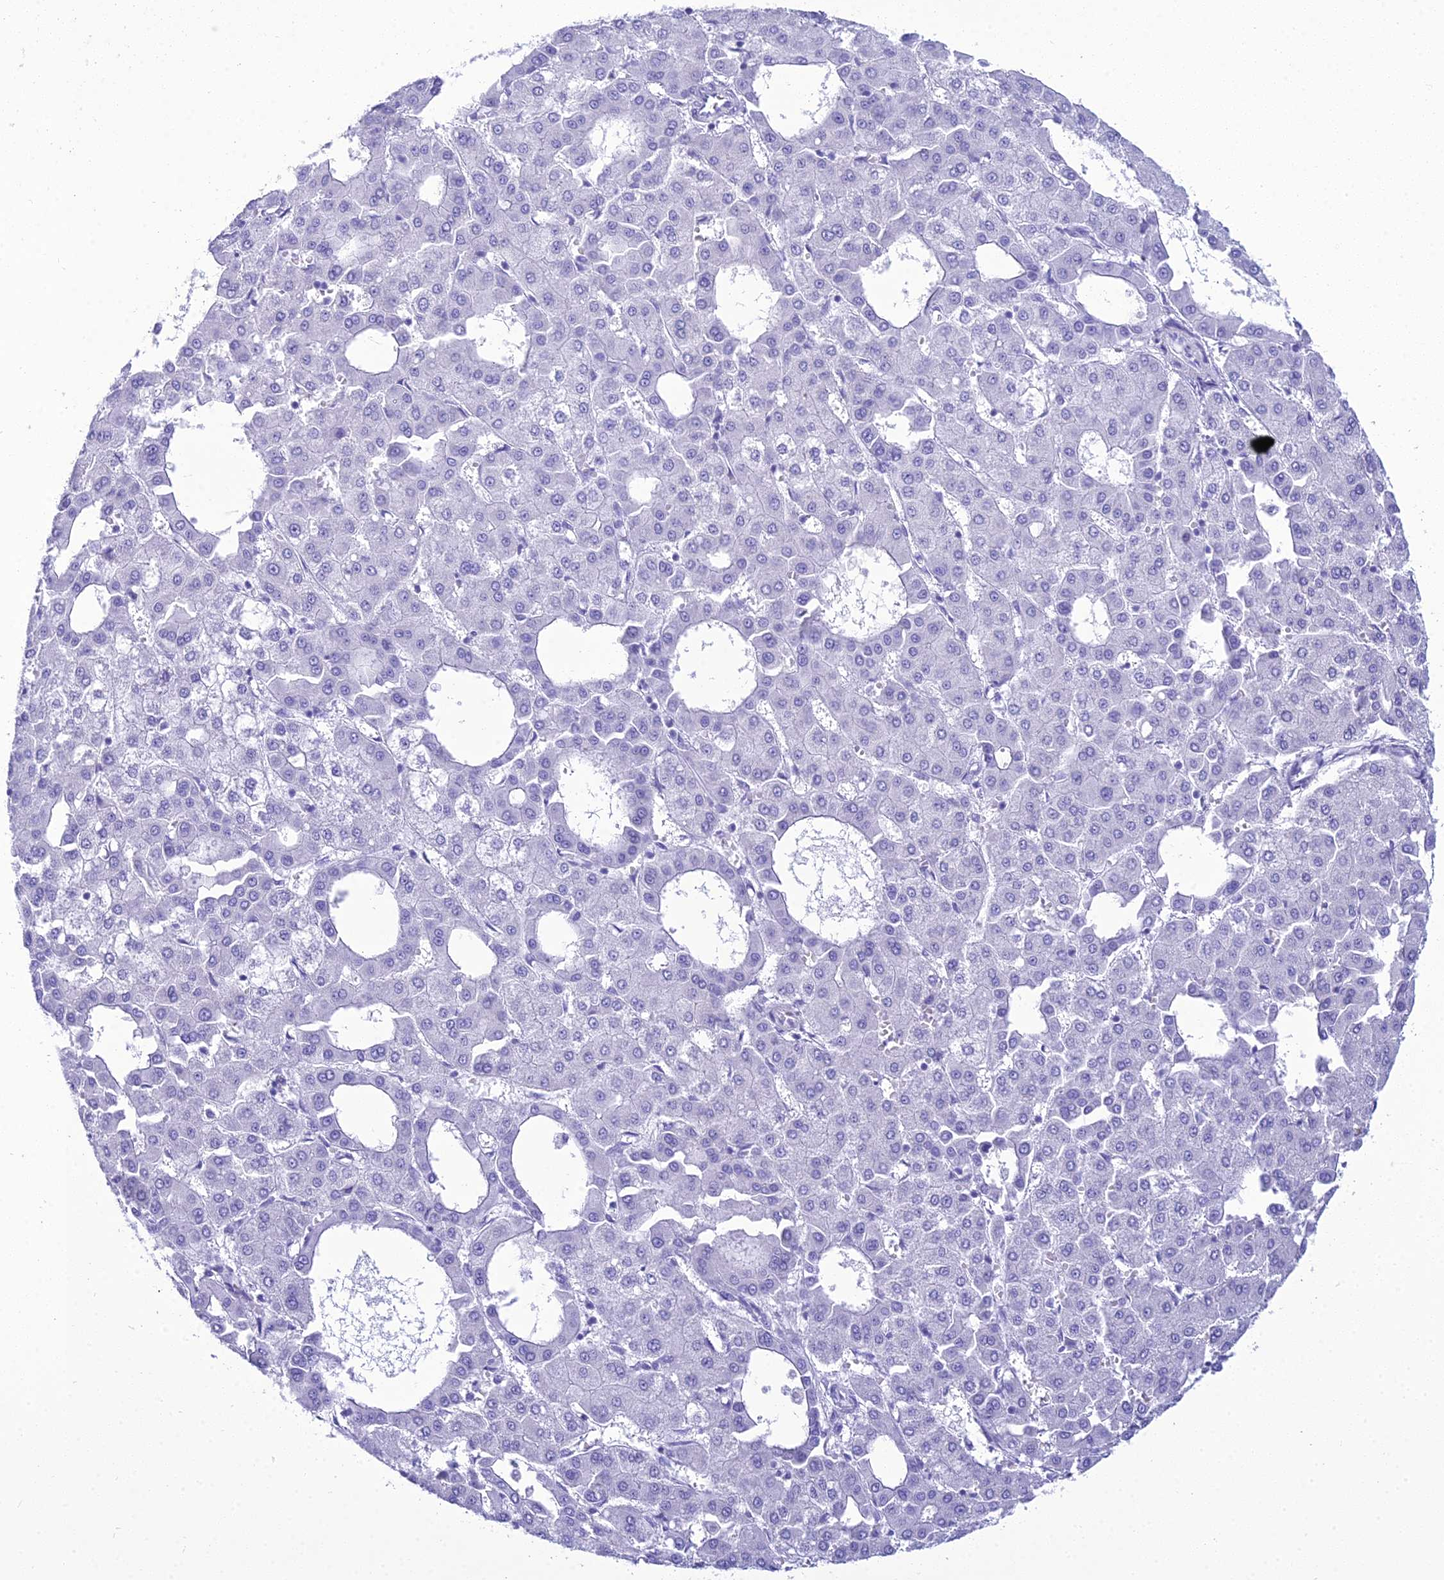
{"staining": {"intensity": "negative", "quantity": "none", "location": "none"}, "tissue": "liver cancer", "cell_type": "Tumor cells", "image_type": "cancer", "snomed": [{"axis": "morphology", "description": "Carcinoma, Hepatocellular, NOS"}, {"axis": "topography", "description": "Liver"}], "caption": "An IHC histopathology image of liver cancer (hepatocellular carcinoma) is shown. There is no staining in tumor cells of liver cancer (hepatocellular carcinoma). The staining is performed using DAB brown chromogen with nuclei counter-stained in using hematoxylin.", "gene": "ZNF442", "patient": {"sex": "male", "age": 47}}